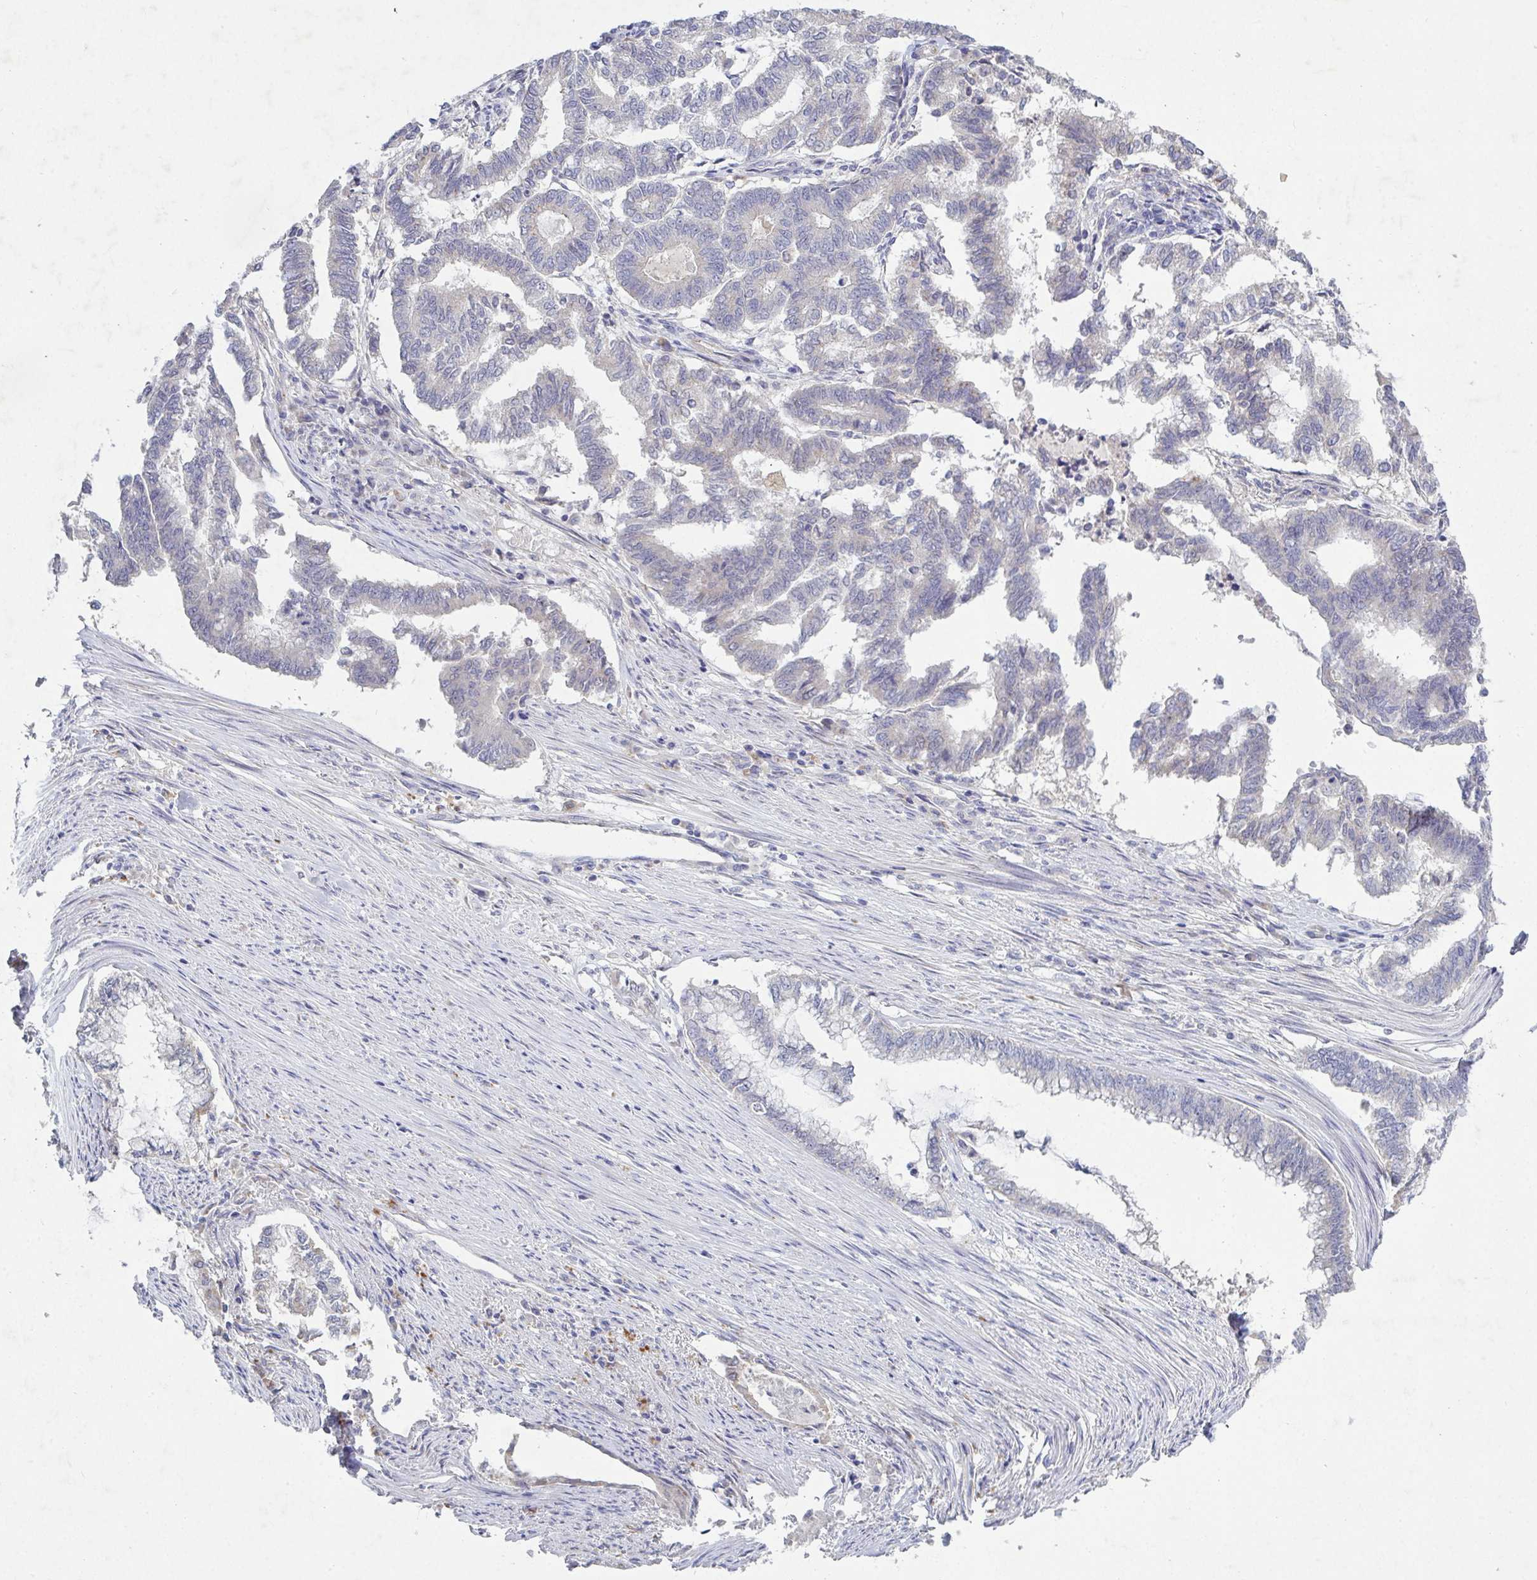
{"staining": {"intensity": "negative", "quantity": "none", "location": "none"}, "tissue": "endometrial cancer", "cell_type": "Tumor cells", "image_type": "cancer", "snomed": [{"axis": "morphology", "description": "Adenocarcinoma, NOS"}, {"axis": "topography", "description": "Endometrium"}], "caption": "Immunohistochemical staining of human endometrial adenocarcinoma demonstrates no significant positivity in tumor cells.", "gene": "GALNT13", "patient": {"sex": "female", "age": 79}}